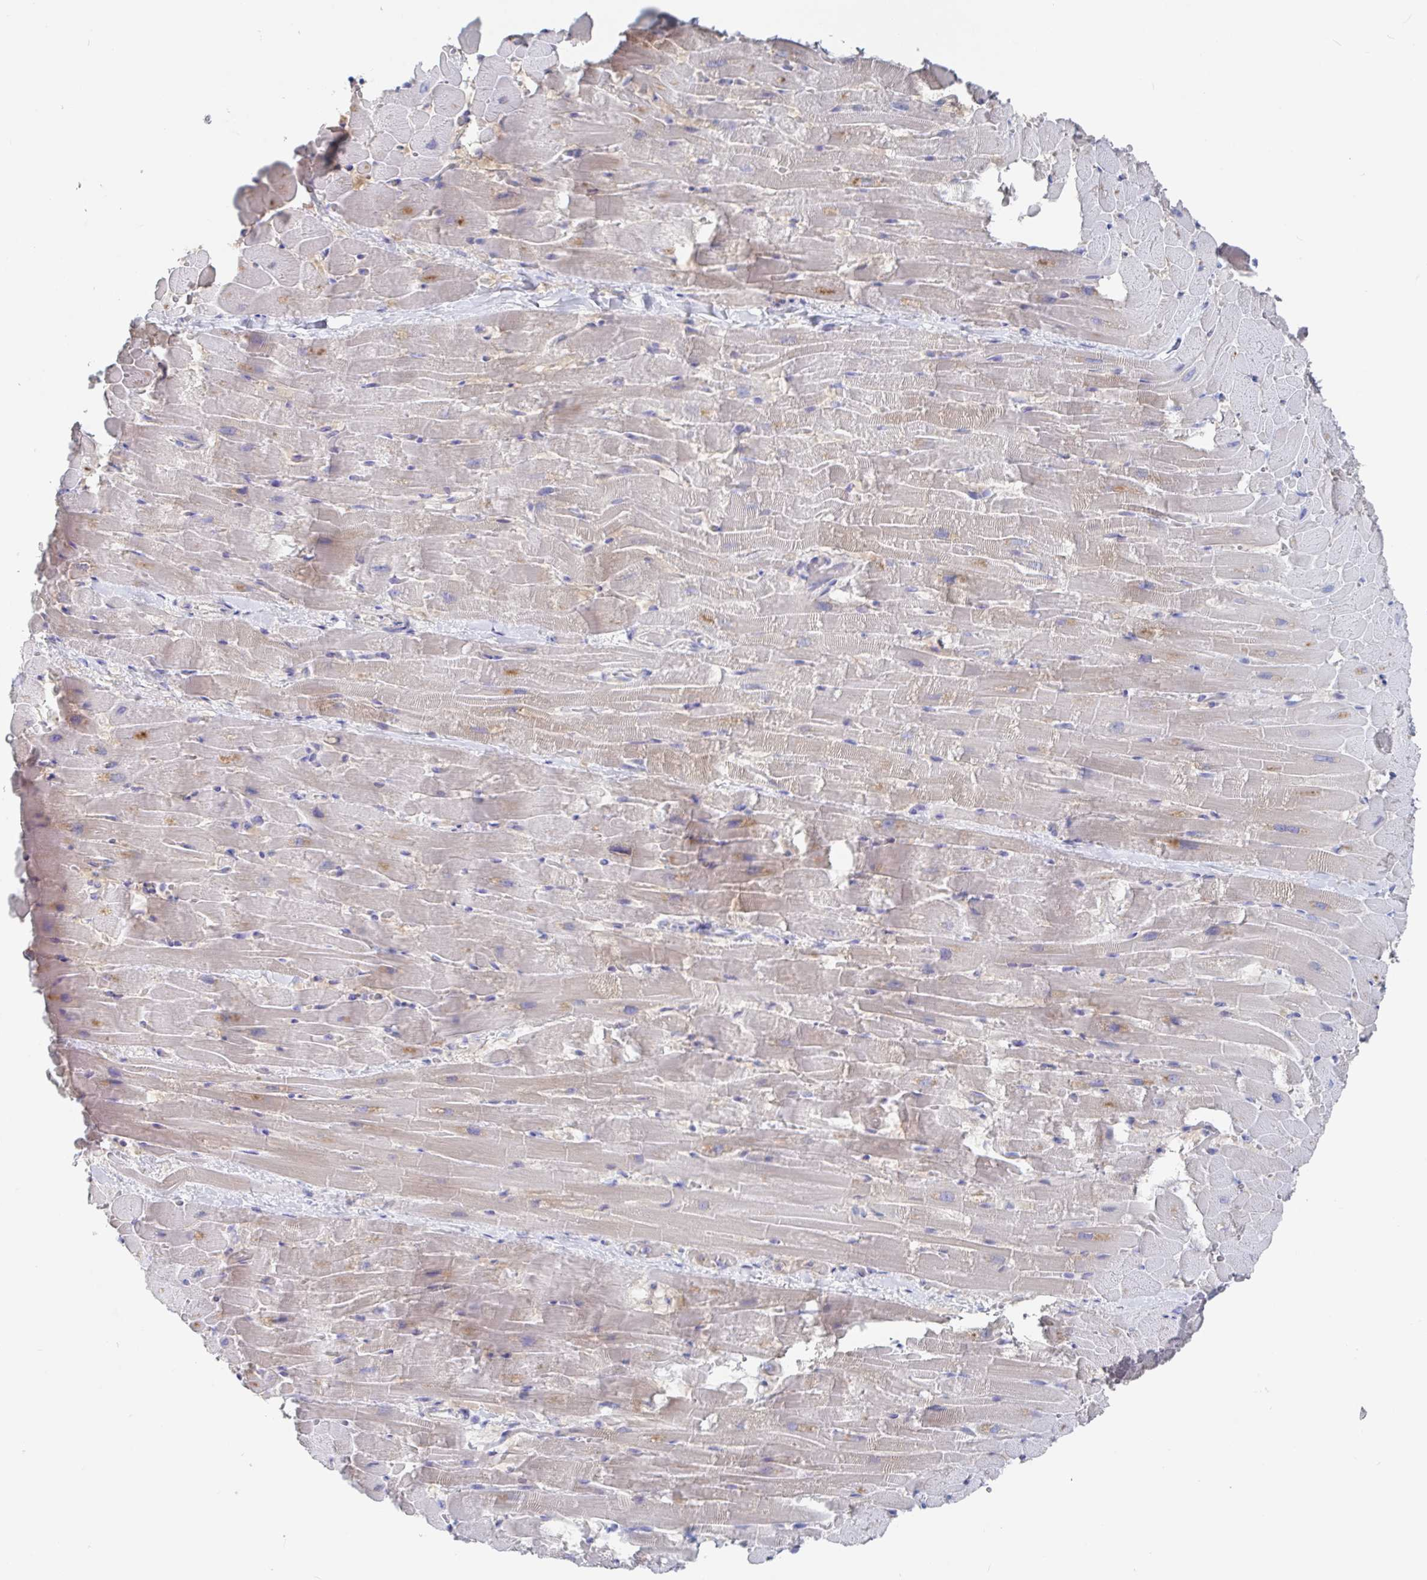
{"staining": {"intensity": "moderate", "quantity": "<25%", "location": "cytoplasmic/membranous"}, "tissue": "heart muscle", "cell_type": "Cardiomyocytes", "image_type": "normal", "snomed": [{"axis": "morphology", "description": "Normal tissue, NOS"}, {"axis": "topography", "description": "Heart"}], "caption": "Moderate cytoplasmic/membranous protein expression is identified in about <25% of cardiomyocytes in heart muscle. The protein is shown in brown color, while the nuclei are stained blue.", "gene": "GPR148", "patient": {"sex": "male", "age": 37}}